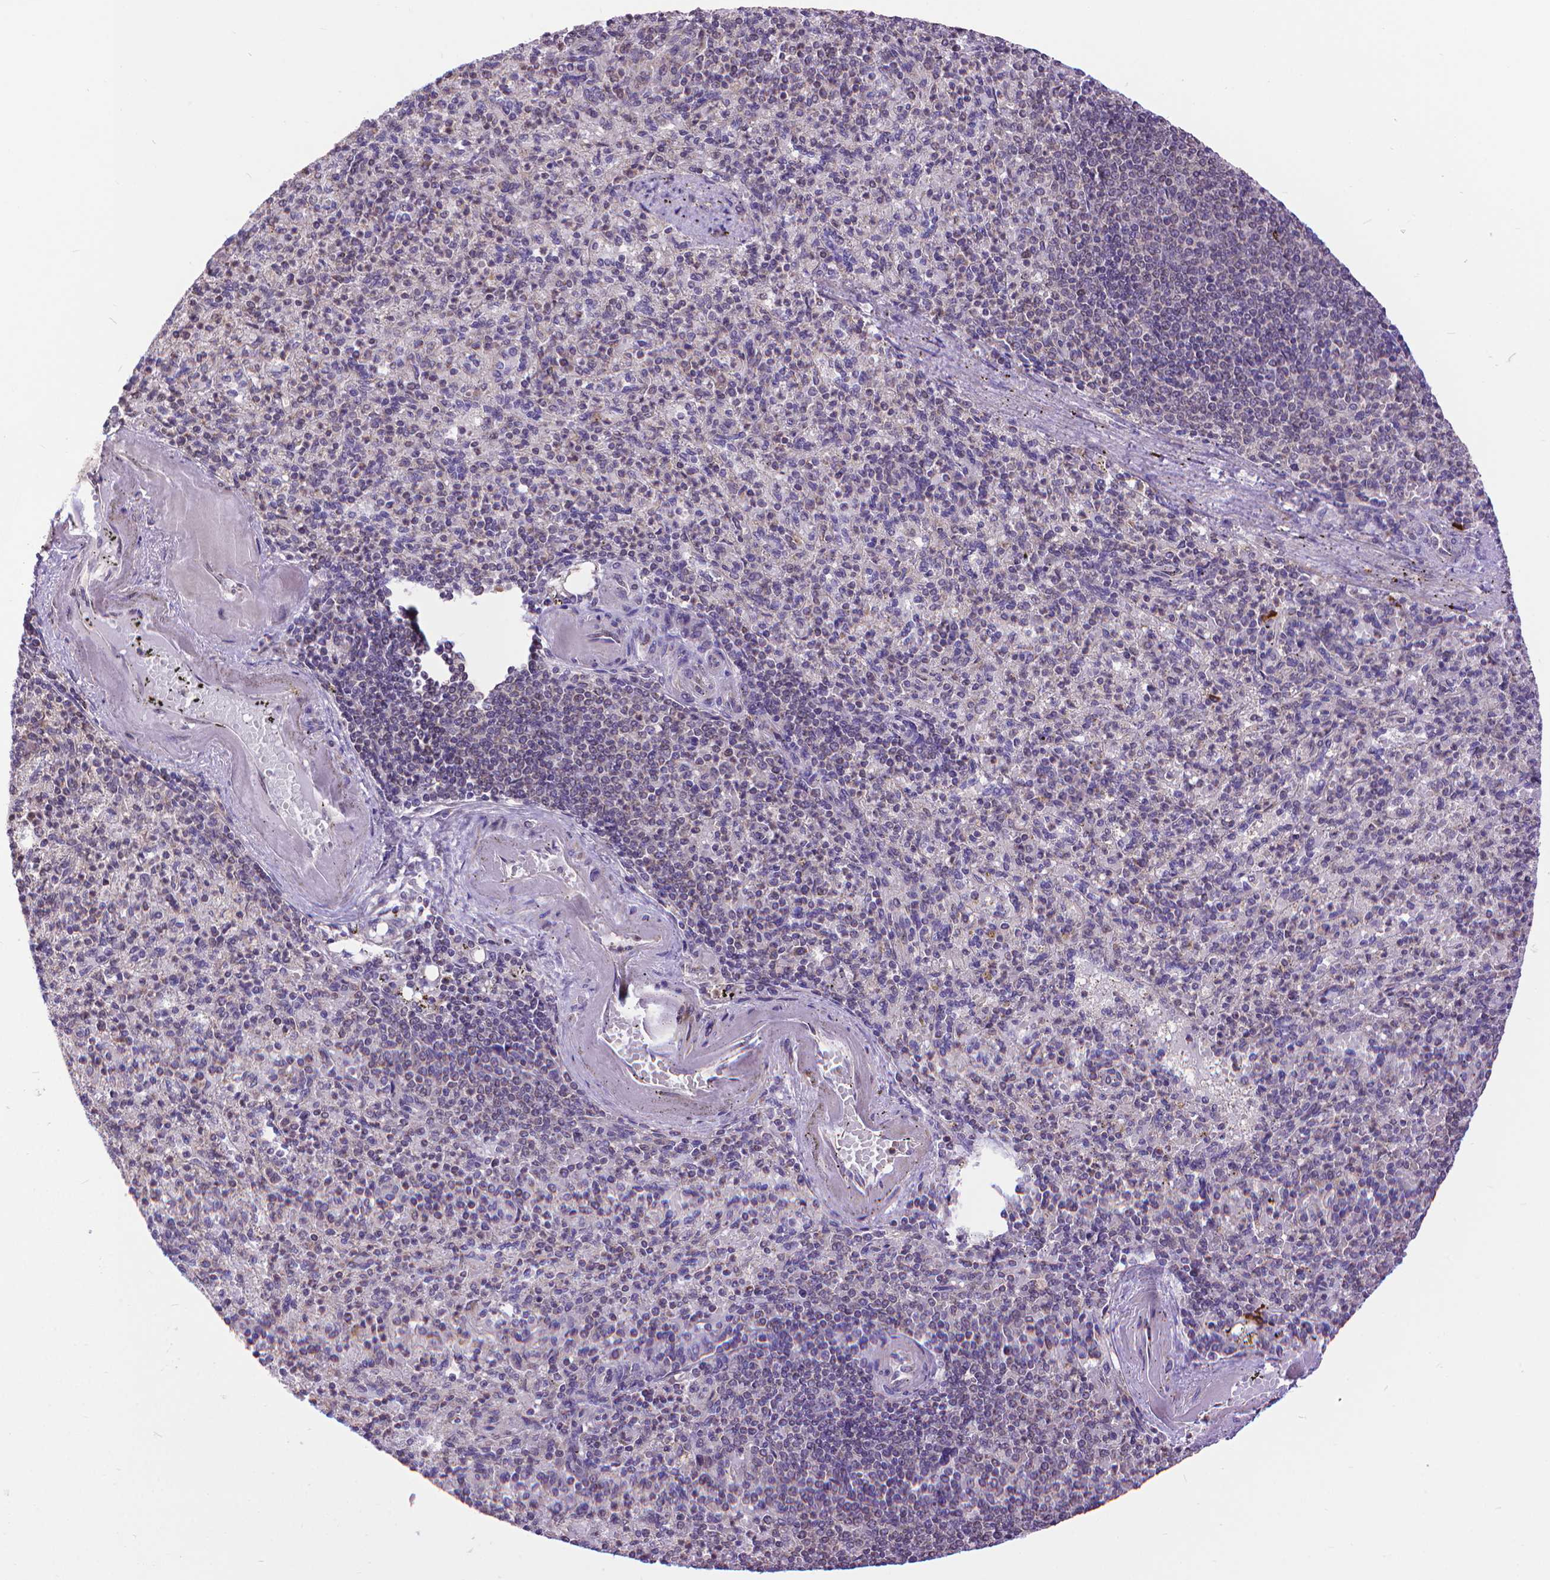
{"staining": {"intensity": "negative", "quantity": "none", "location": "none"}, "tissue": "spleen", "cell_type": "Cells in red pulp", "image_type": "normal", "snomed": [{"axis": "morphology", "description": "Normal tissue, NOS"}, {"axis": "topography", "description": "Spleen"}], "caption": "An image of human spleen is negative for staining in cells in red pulp. Nuclei are stained in blue.", "gene": "TMEM135", "patient": {"sex": "female", "age": 74}}